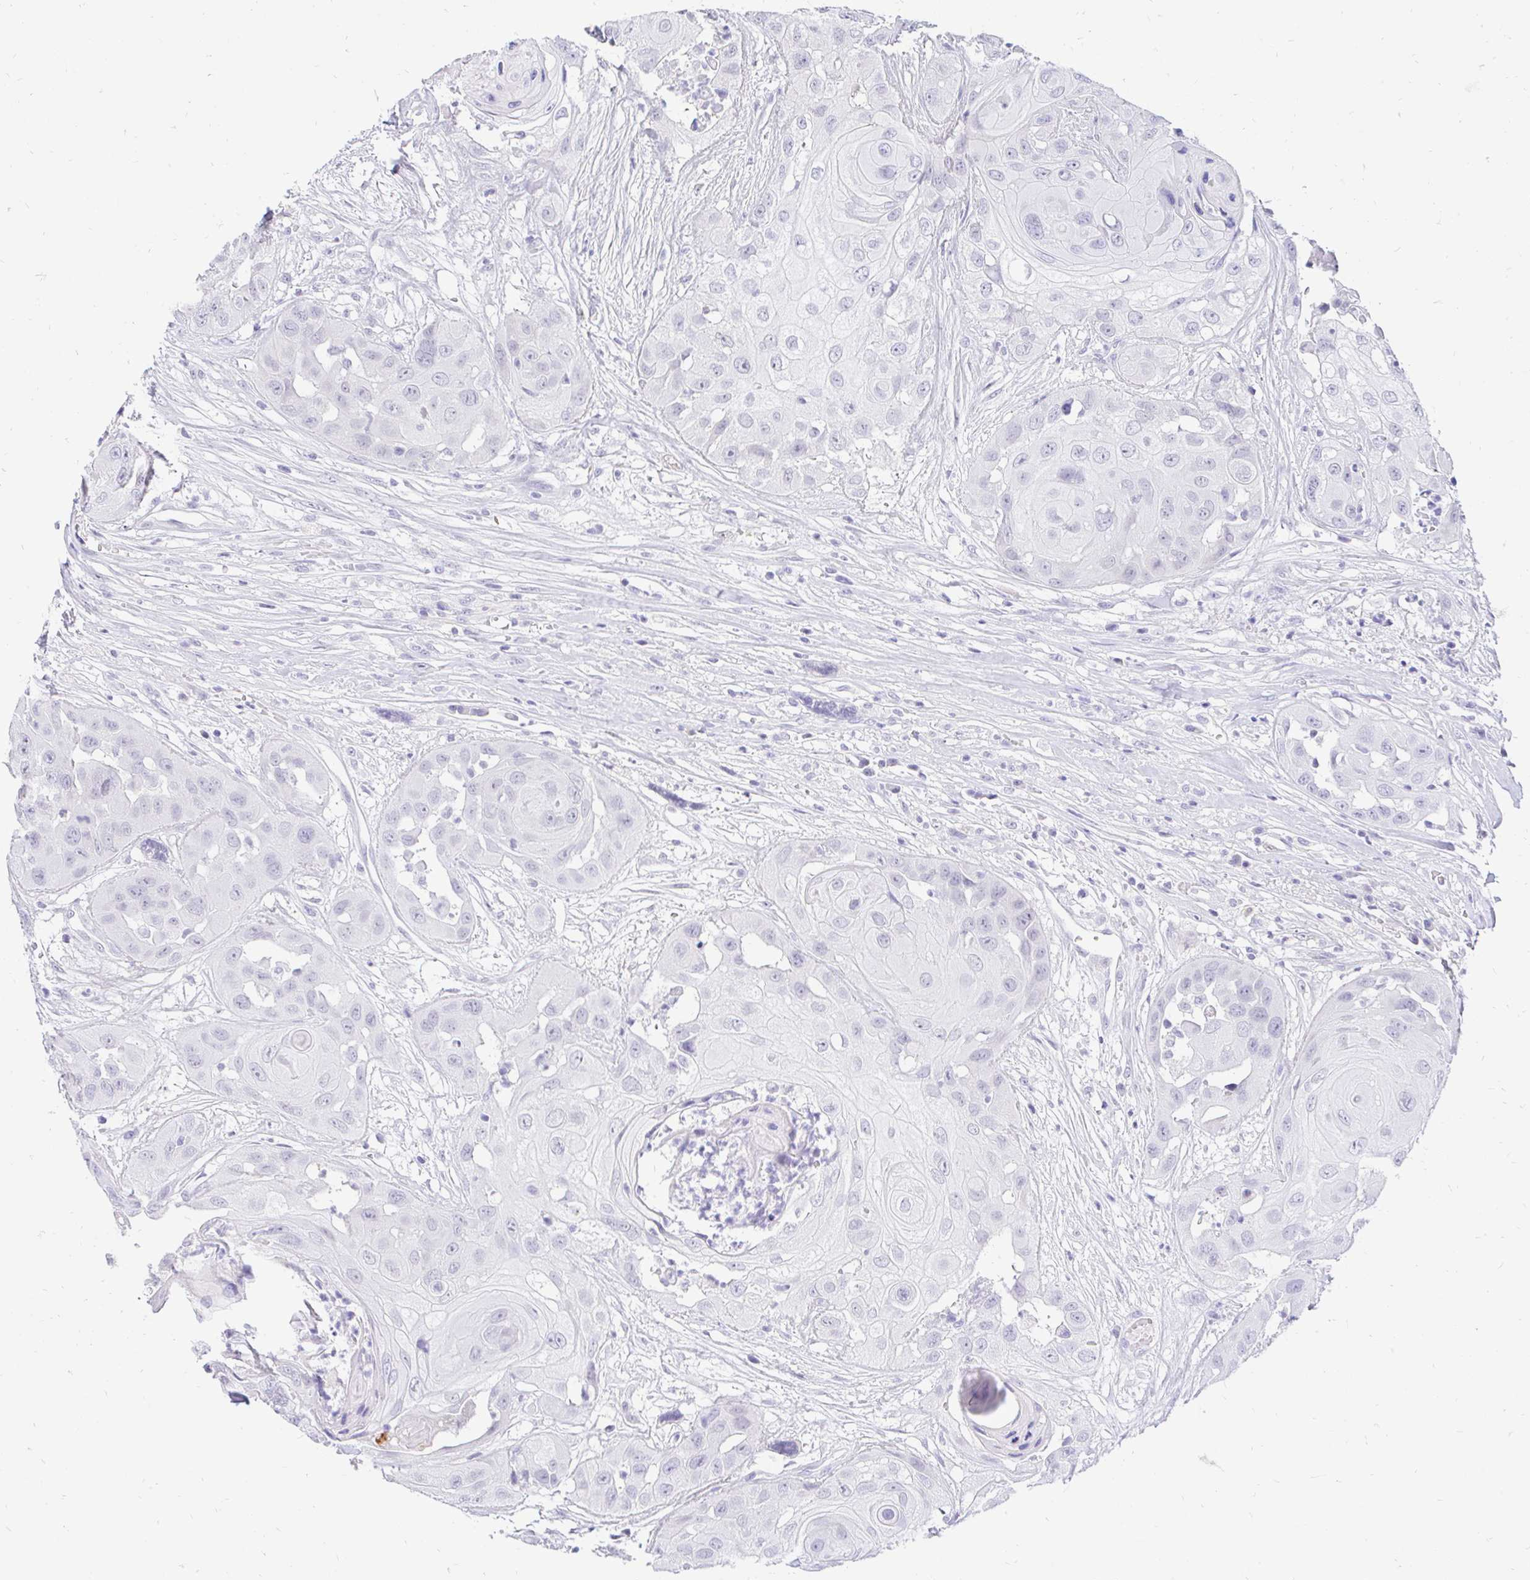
{"staining": {"intensity": "negative", "quantity": "none", "location": "none"}, "tissue": "head and neck cancer", "cell_type": "Tumor cells", "image_type": "cancer", "snomed": [{"axis": "morphology", "description": "Squamous cell carcinoma, NOS"}, {"axis": "topography", "description": "Head-Neck"}], "caption": "High magnification brightfield microscopy of head and neck cancer stained with DAB (brown) and counterstained with hematoxylin (blue): tumor cells show no significant positivity.", "gene": "FATE1", "patient": {"sex": "male", "age": 83}}